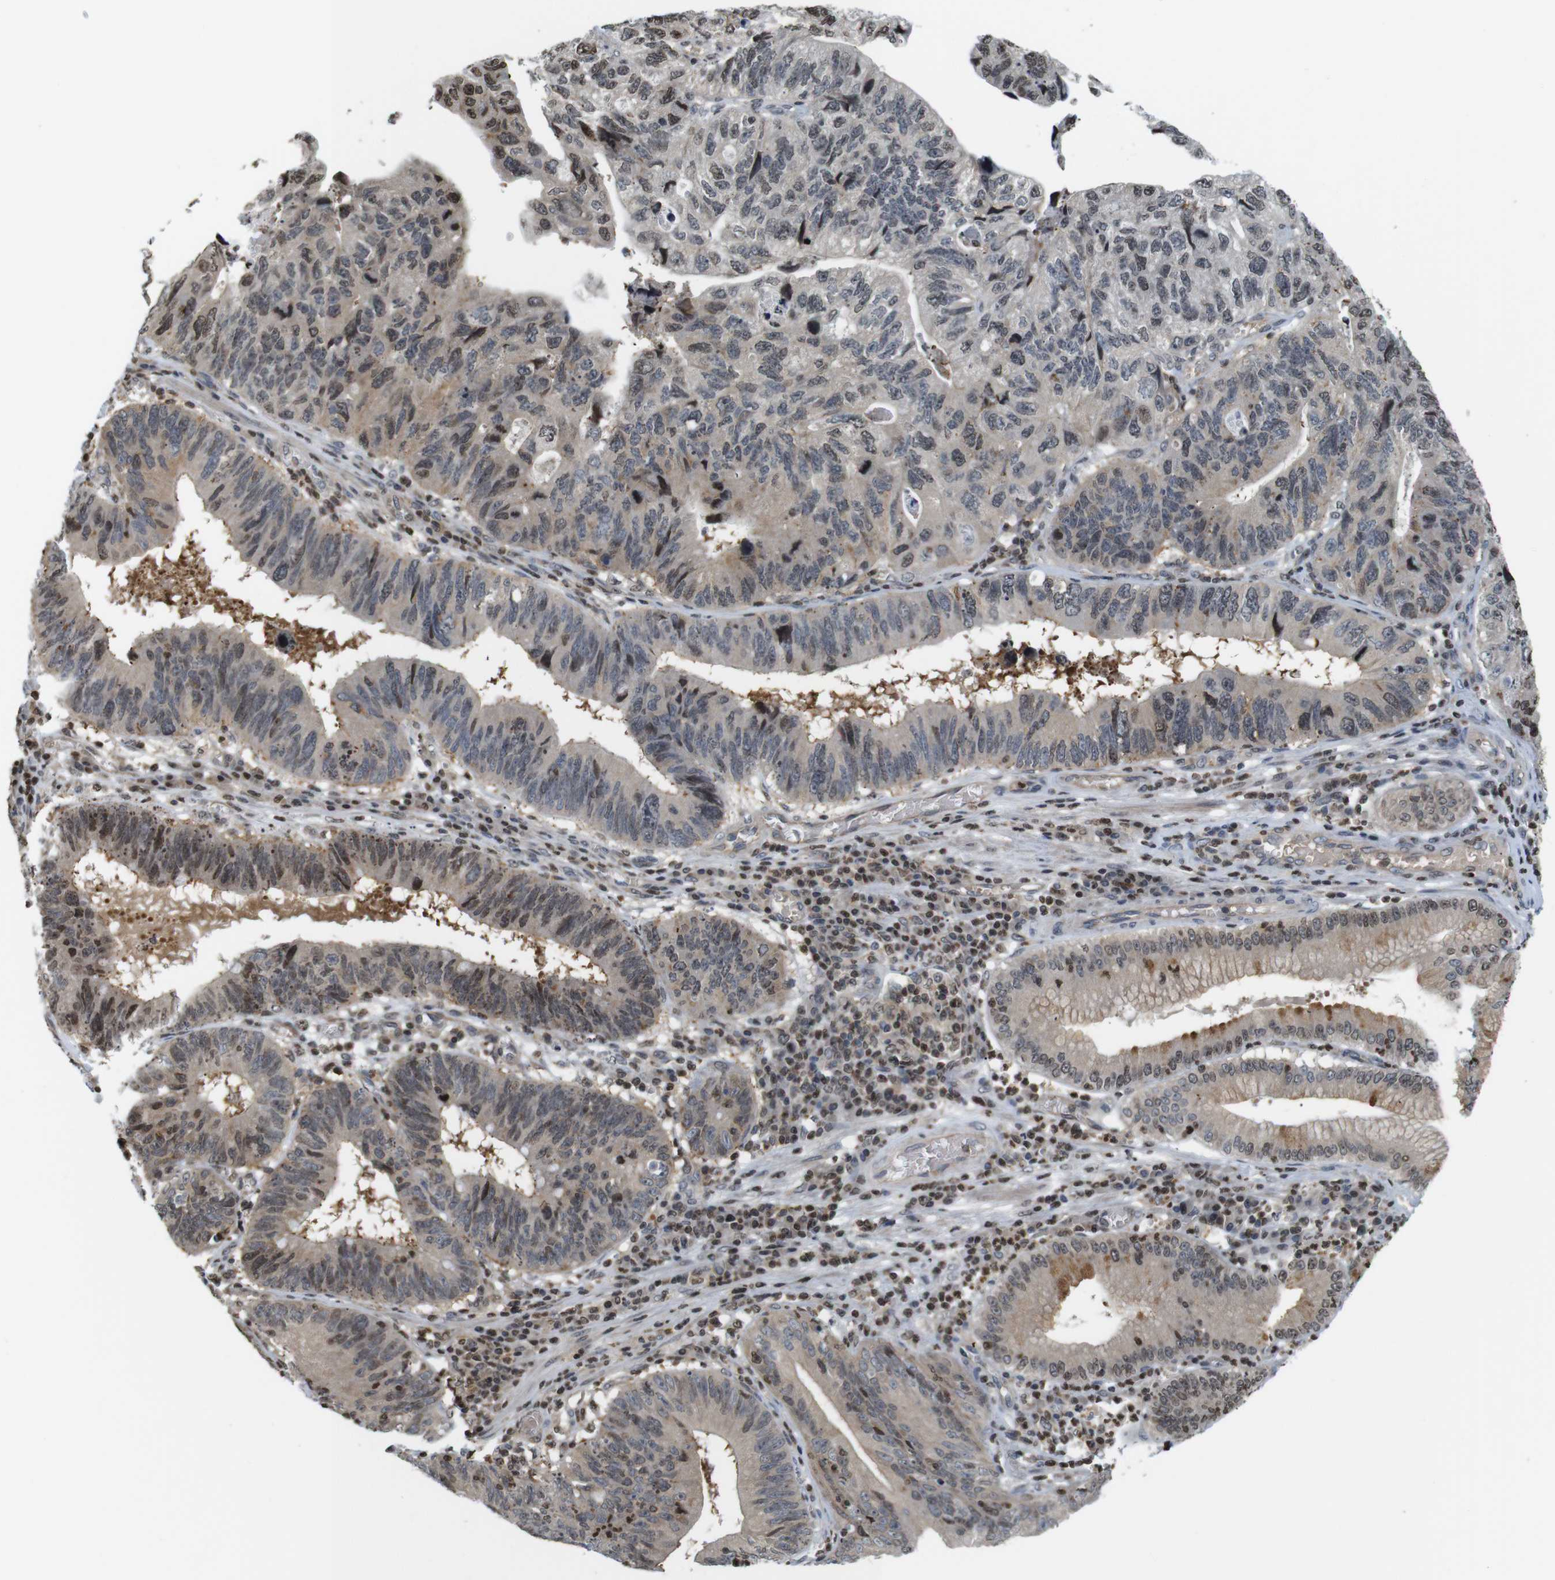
{"staining": {"intensity": "moderate", "quantity": "25%-75%", "location": "cytoplasmic/membranous,nuclear"}, "tissue": "stomach cancer", "cell_type": "Tumor cells", "image_type": "cancer", "snomed": [{"axis": "morphology", "description": "Adenocarcinoma, NOS"}, {"axis": "topography", "description": "Stomach"}], "caption": "Stomach cancer stained with DAB (3,3'-diaminobenzidine) IHC demonstrates medium levels of moderate cytoplasmic/membranous and nuclear positivity in about 25%-75% of tumor cells.", "gene": "MBD1", "patient": {"sex": "male", "age": 59}}